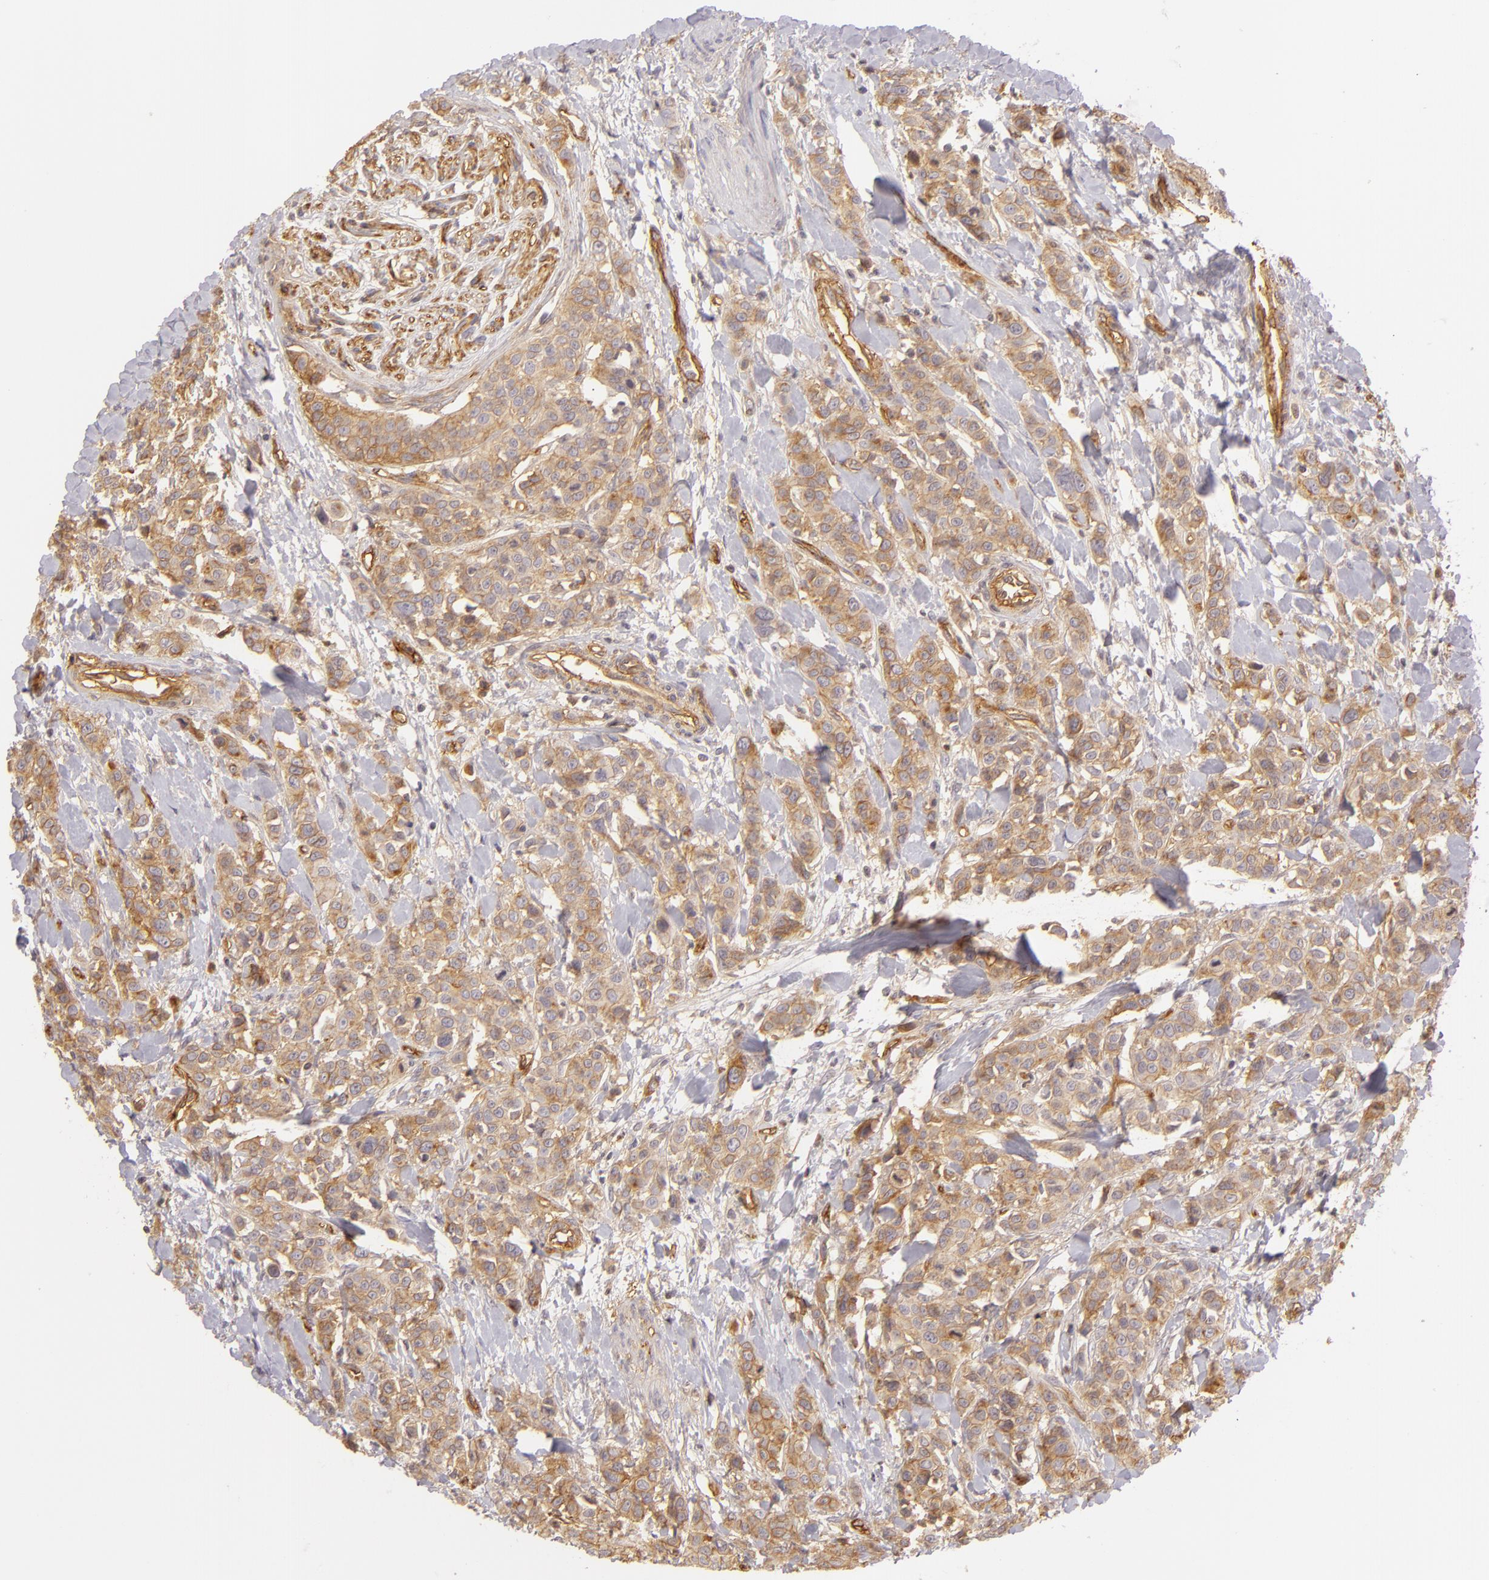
{"staining": {"intensity": "moderate", "quantity": ">75%", "location": "cytoplasmic/membranous"}, "tissue": "urothelial cancer", "cell_type": "Tumor cells", "image_type": "cancer", "snomed": [{"axis": "morphology", "description": "Urothelial carcinoma, High grade"}, {"axis": "topography", "description": "Urinary bladder"}], "caption": "High-magnification brightfield microscopy of urothelial cancer stained with DAB (brown) and counterstained with hematoxylin (blue). tumor cells exhibit moderate cytoplasmic/membranous positivity is appreciated in approximately>75% of cells.", "gene": "CD59", "patient": {"sex": "male", "age": 56}}